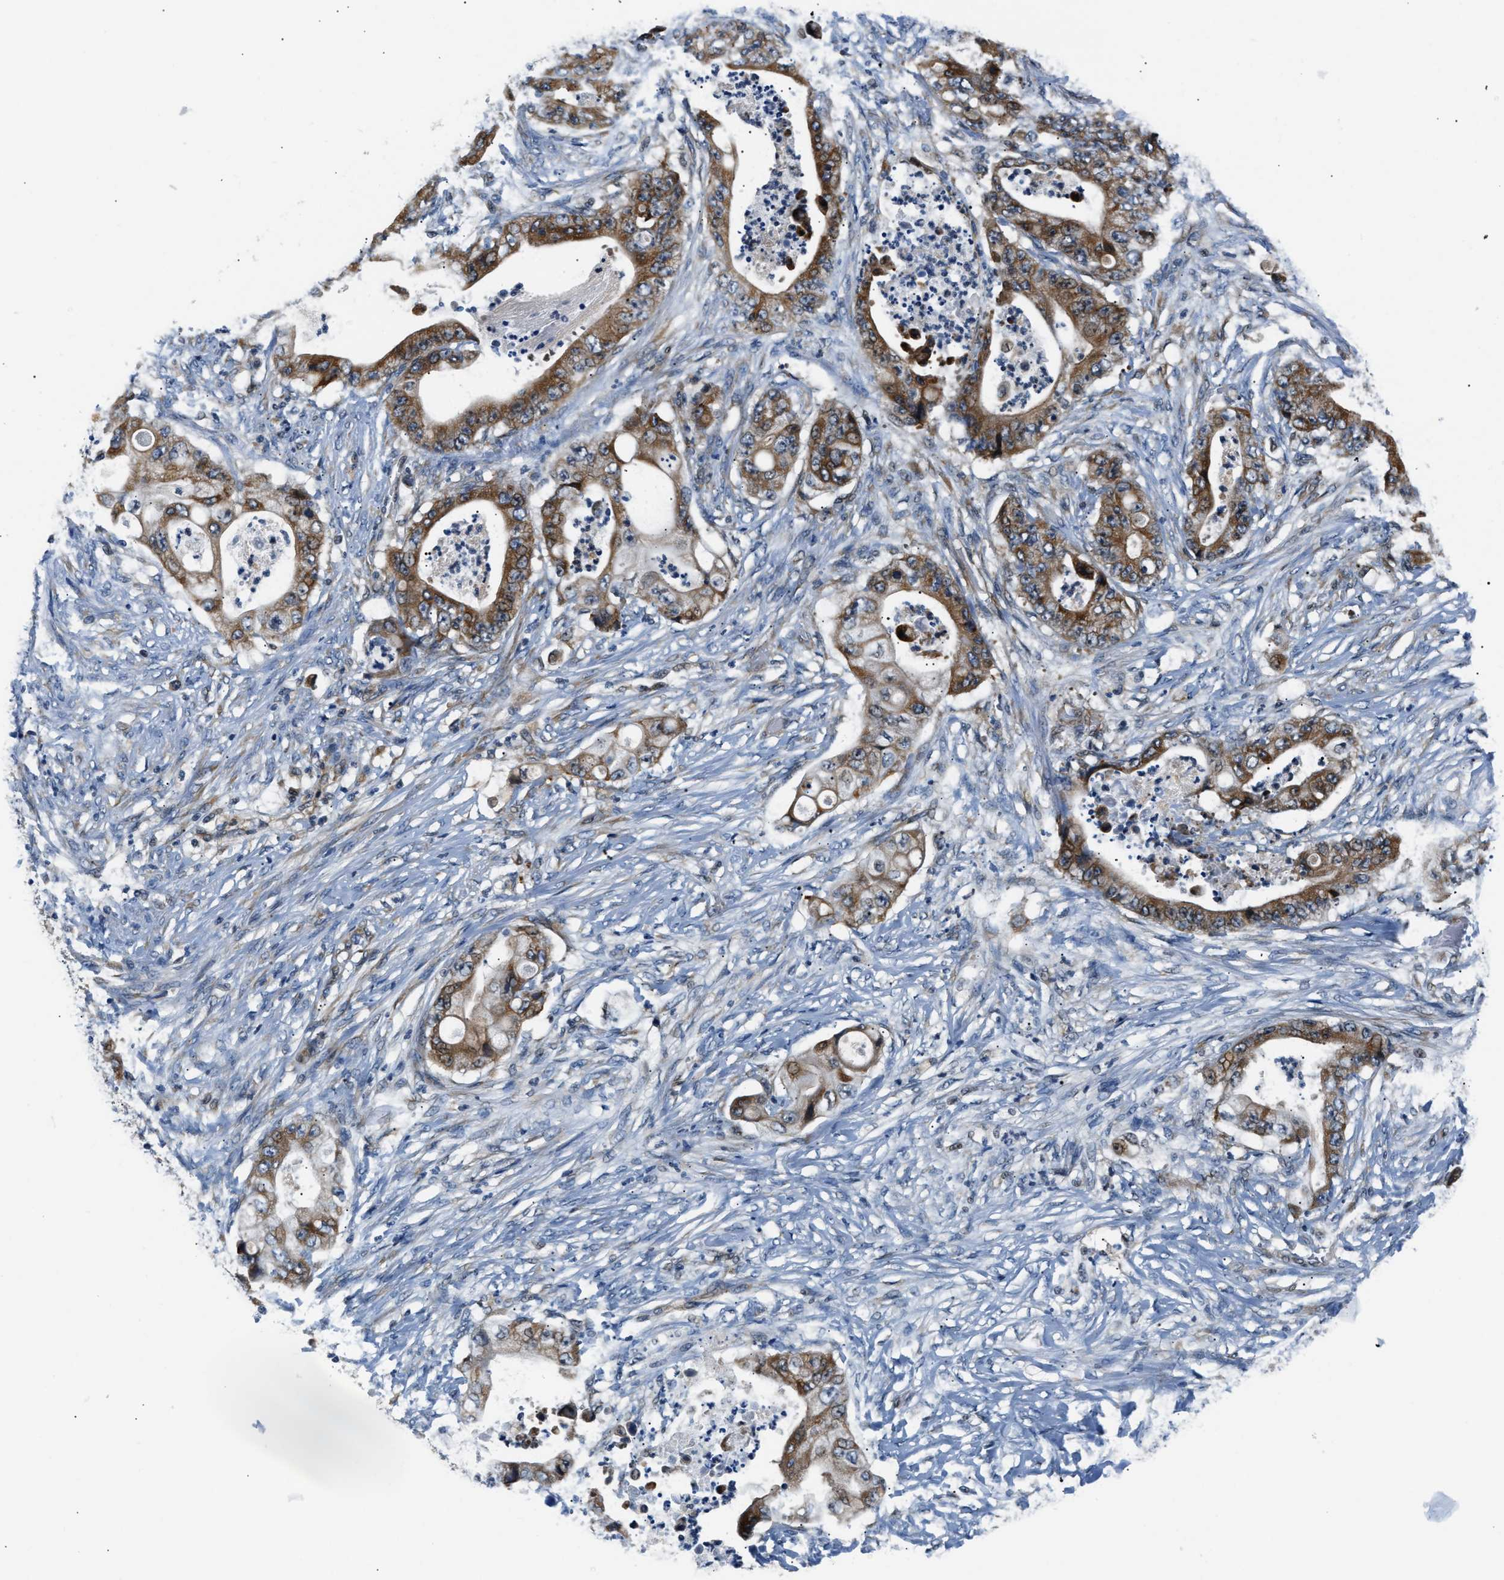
{"staining": {"intensity": "moderate", "quantity": ">75%", "location": "cytoplasmic/membranous"}, "tissue": "stomach cancer", "cell_type": "Tumor cells", "image_type": "cancer", "snomed": [{"axis": "morphology", "description": "Adenocarcinoma, NOS"}, {"axis": "topography", "description": "Stomach"}], "caption": "The image exhibits staining of stomach cancer, revealing moderate cytoplasmic/membranous protein expression (brown color) within tumor cells.", "gene": "TNIP2", "patient": {"sex": "female", "age": 73}}